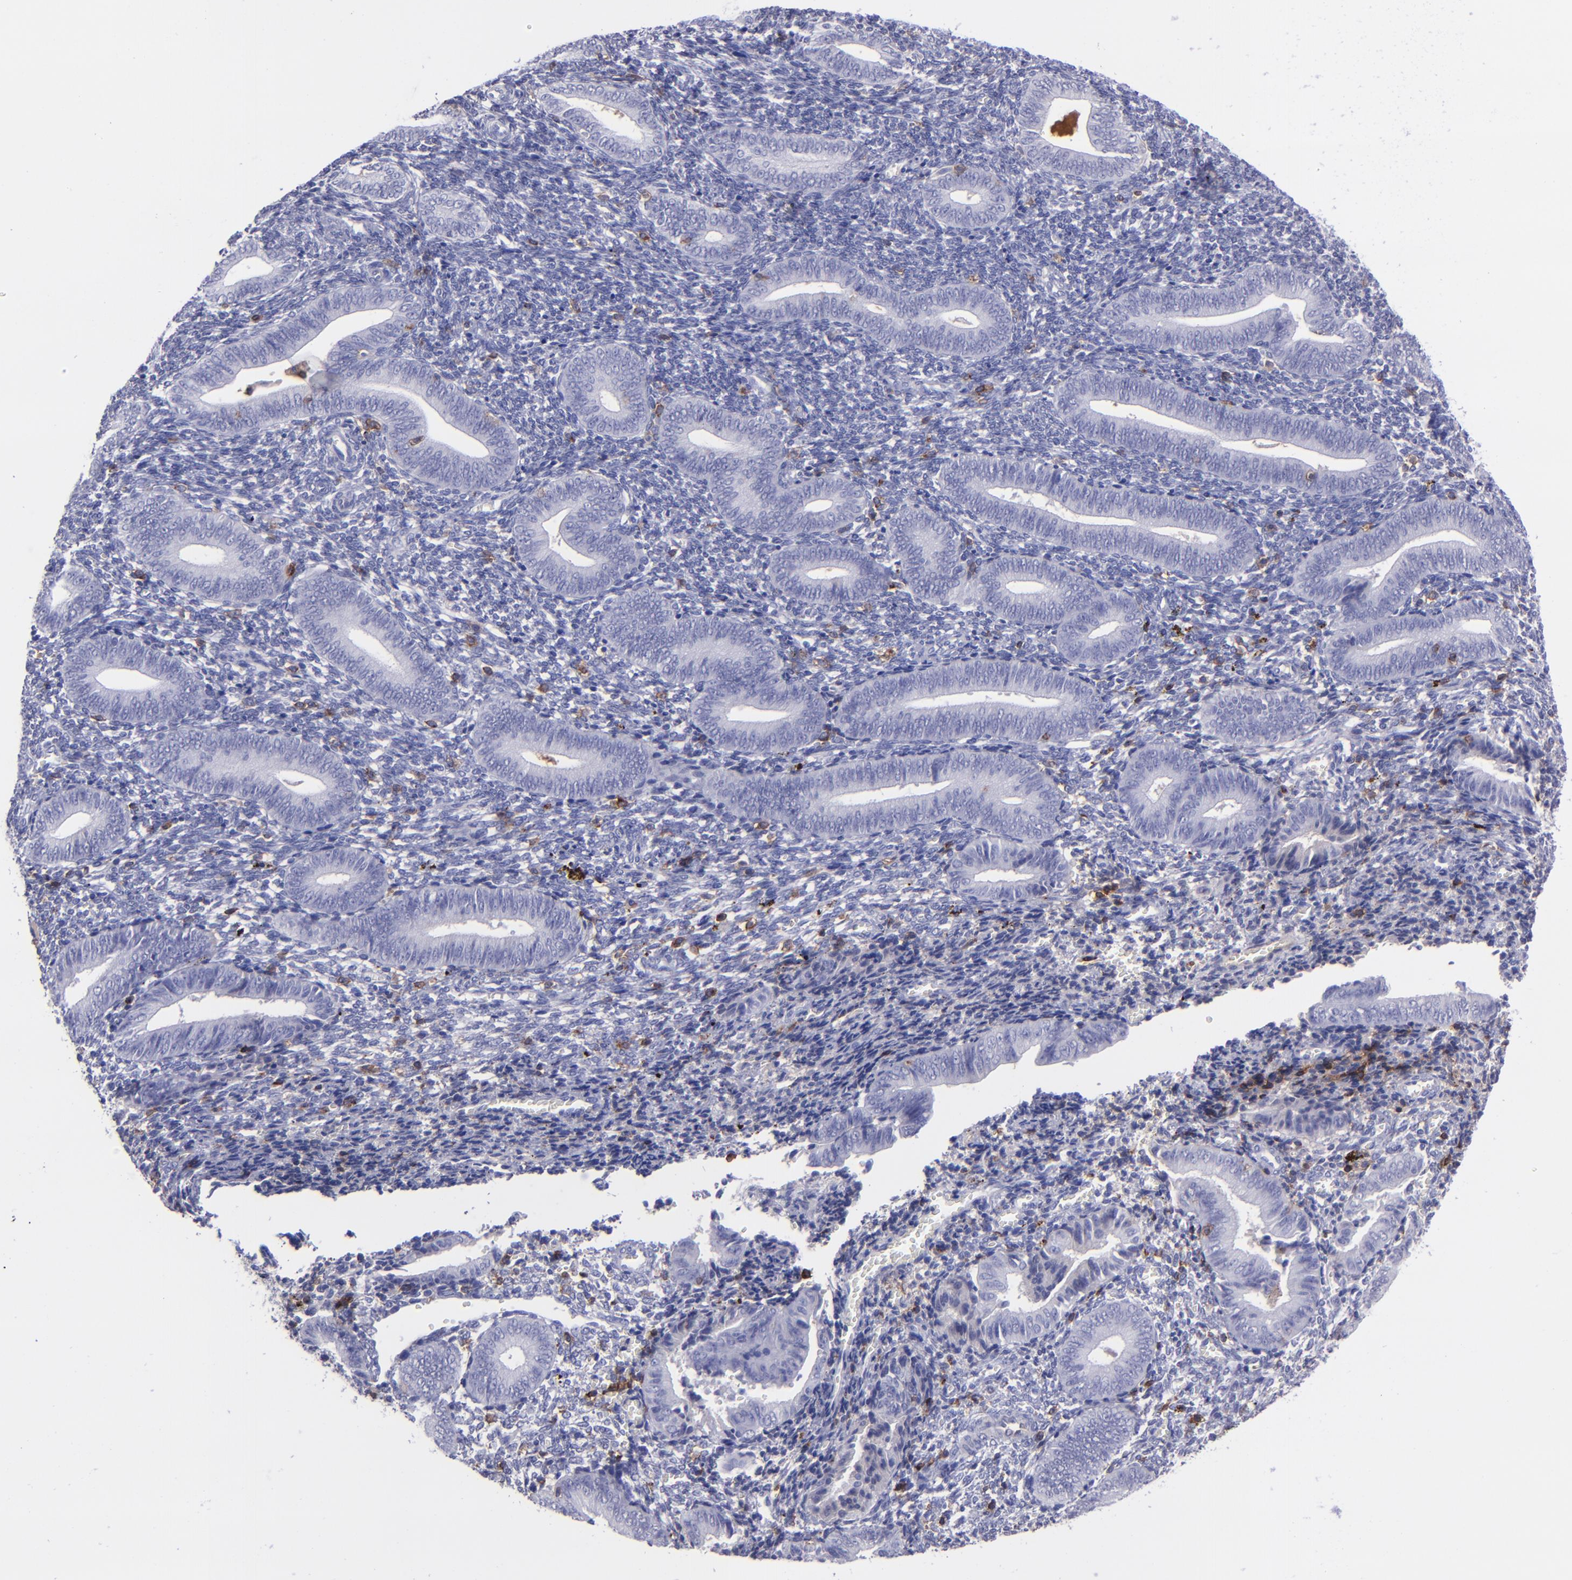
{"staining": {"intensity": "weak", "quantity": "<25%", "location": "cytoplasmic/membranous"}, "tissue": "endometrium", "cell_type": "Cells in endometrial stroma", "image_type": "normal", "snomed": [{"axis": "morphology", "description": "Normal tissue, NOS"}, {"axis": "topography", "description": "Uterus"}, {"axis": "topography", "description": "Endometrium"}], "caption": "Photomicrograph shows no significant protein positivity in cells in endometrial stroma of unremarkable endometrium.", "gene": "ICAM3", "patient": {"sex": "female", "age": 33}}